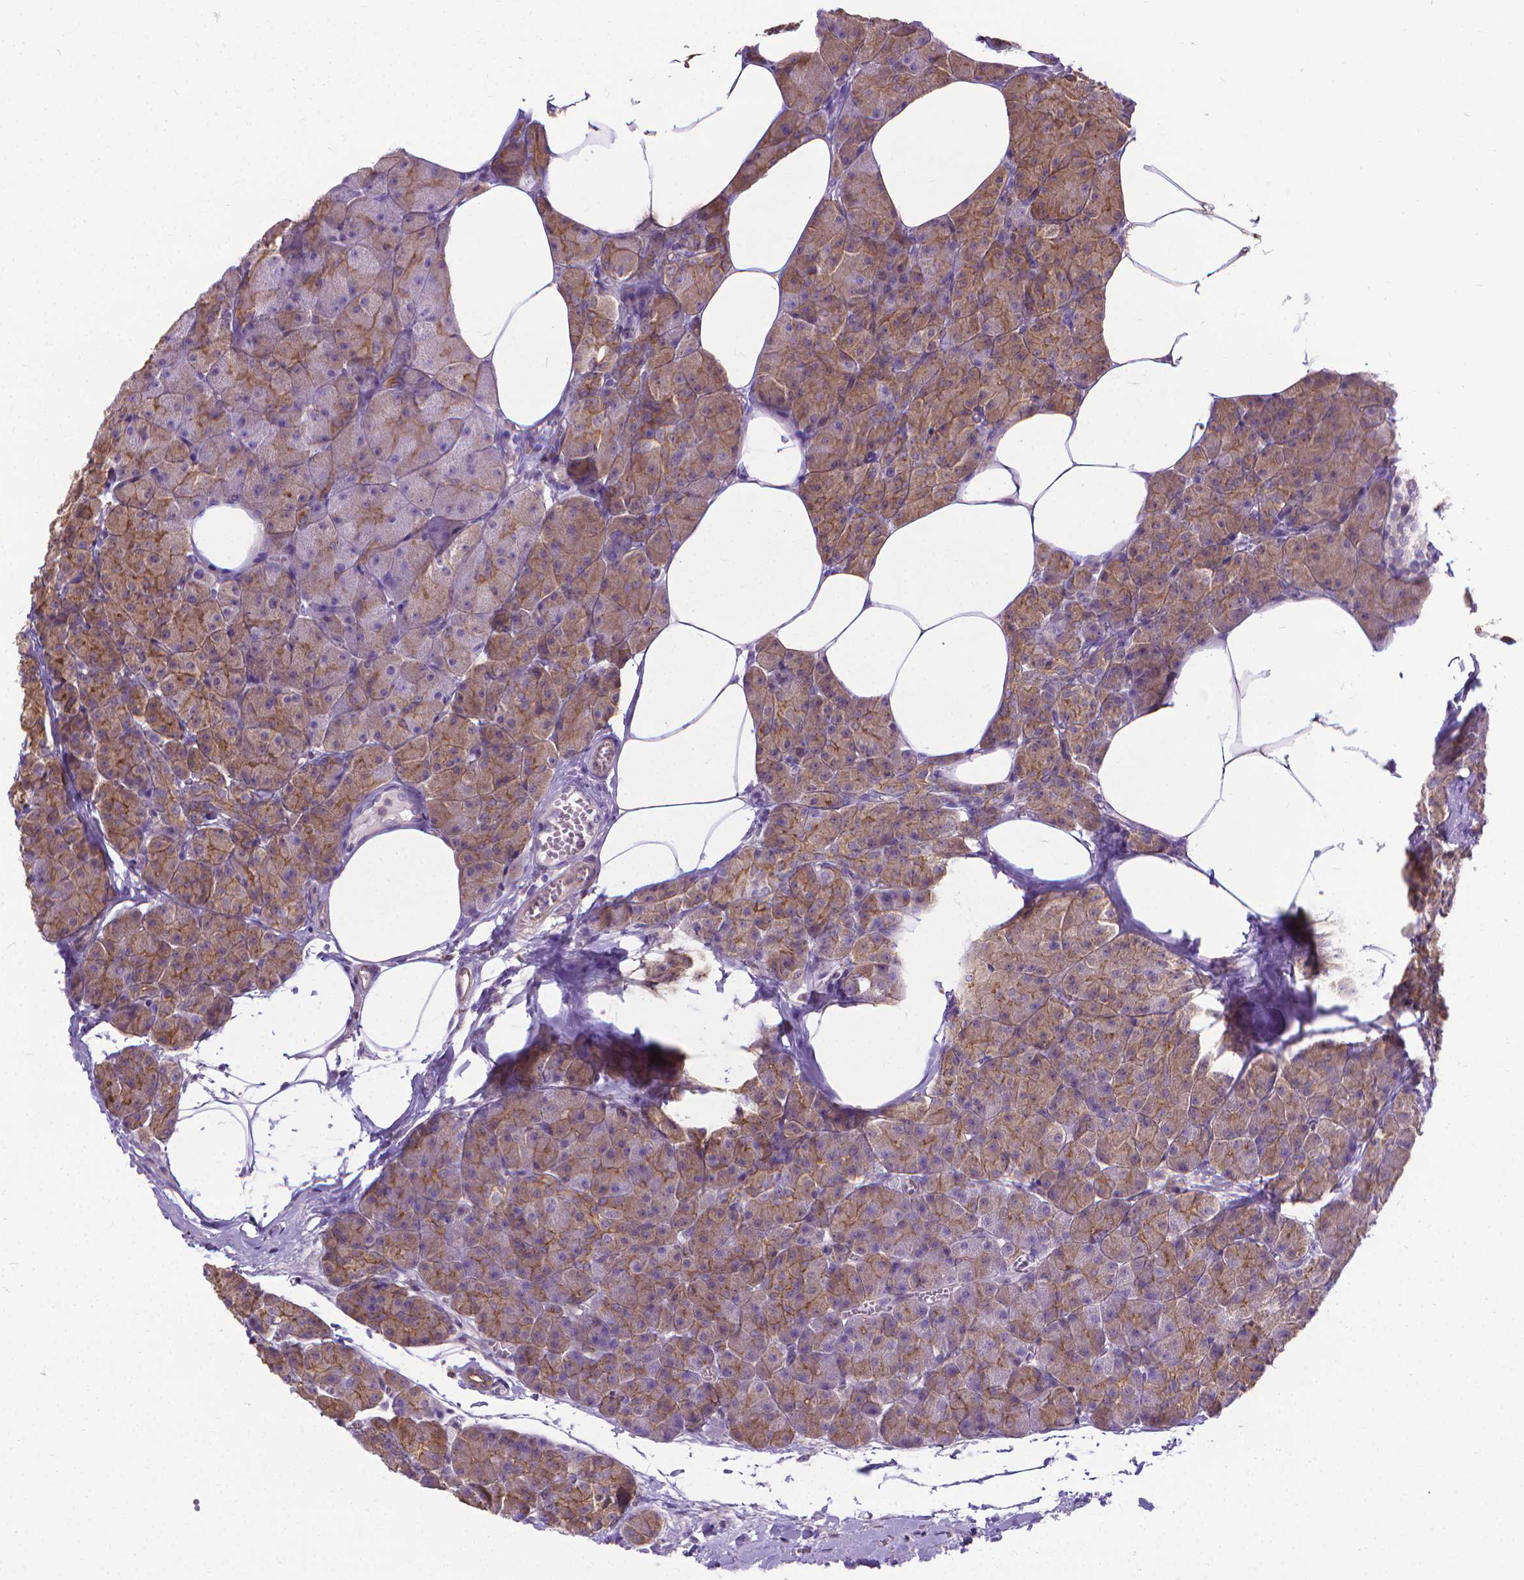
{"staining": {"intensity": "weak", "quantity": "25%-75%", "location": "cytoplasmic/membranous"}, "tissue": "pancreas", "cell_type": "Exocrine glandular cells", "image_type": "normal", "snomed": [{"axis": "morphology", "description": "Normal tissue, NOS"}, {"axis": "topography", "description": "Pancreas"}], "caption": "An IHC photomicrograph of benign tissue is shown. Protein staining in brown shows weak cytoplasmic/membranous positivity in pancreas within exocrine glandular cells.", "gene": "CFAP299", "patient": {"sex": "female", "age": 45}}